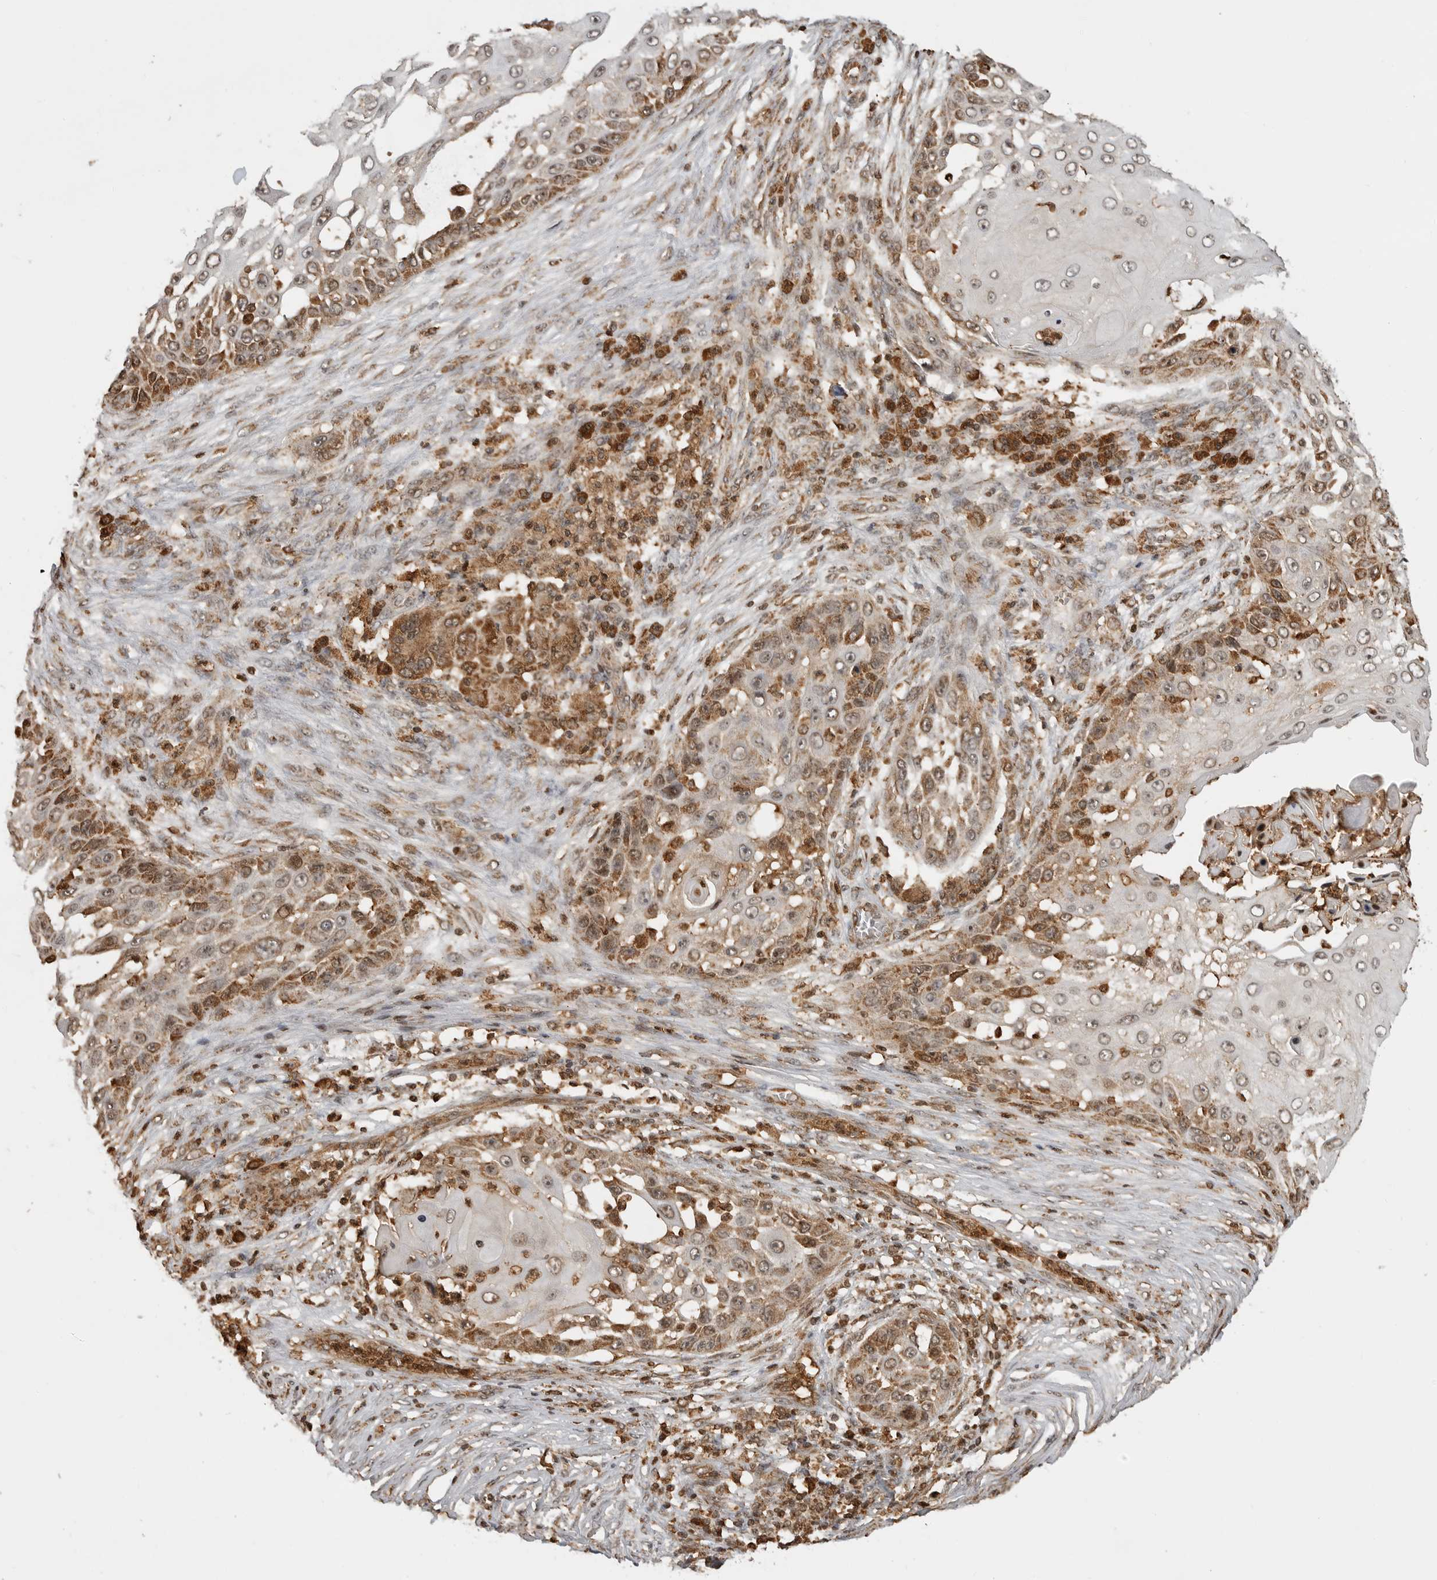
{"staining": {"intensity": "moderate", "quantity": "<25%", "location": "cytoplasmic/membranous,nuclear"}, "tissue": "skin cancer", "cell_type": "Tumor cells", "image_type": "cancer", "snomed": [{"axis": "morphology", "description": "Squamous cell carcinoma, NOS"}, {"axis": "topography", "description": "Skin"}], "caption": "A brown stain labels moderate cytoplasmic/membranous and nuclear staining of a protein in skin cancer tumor cells.", "gene": "BMP2K", "patient": {"sex": "female", "age": 44}}